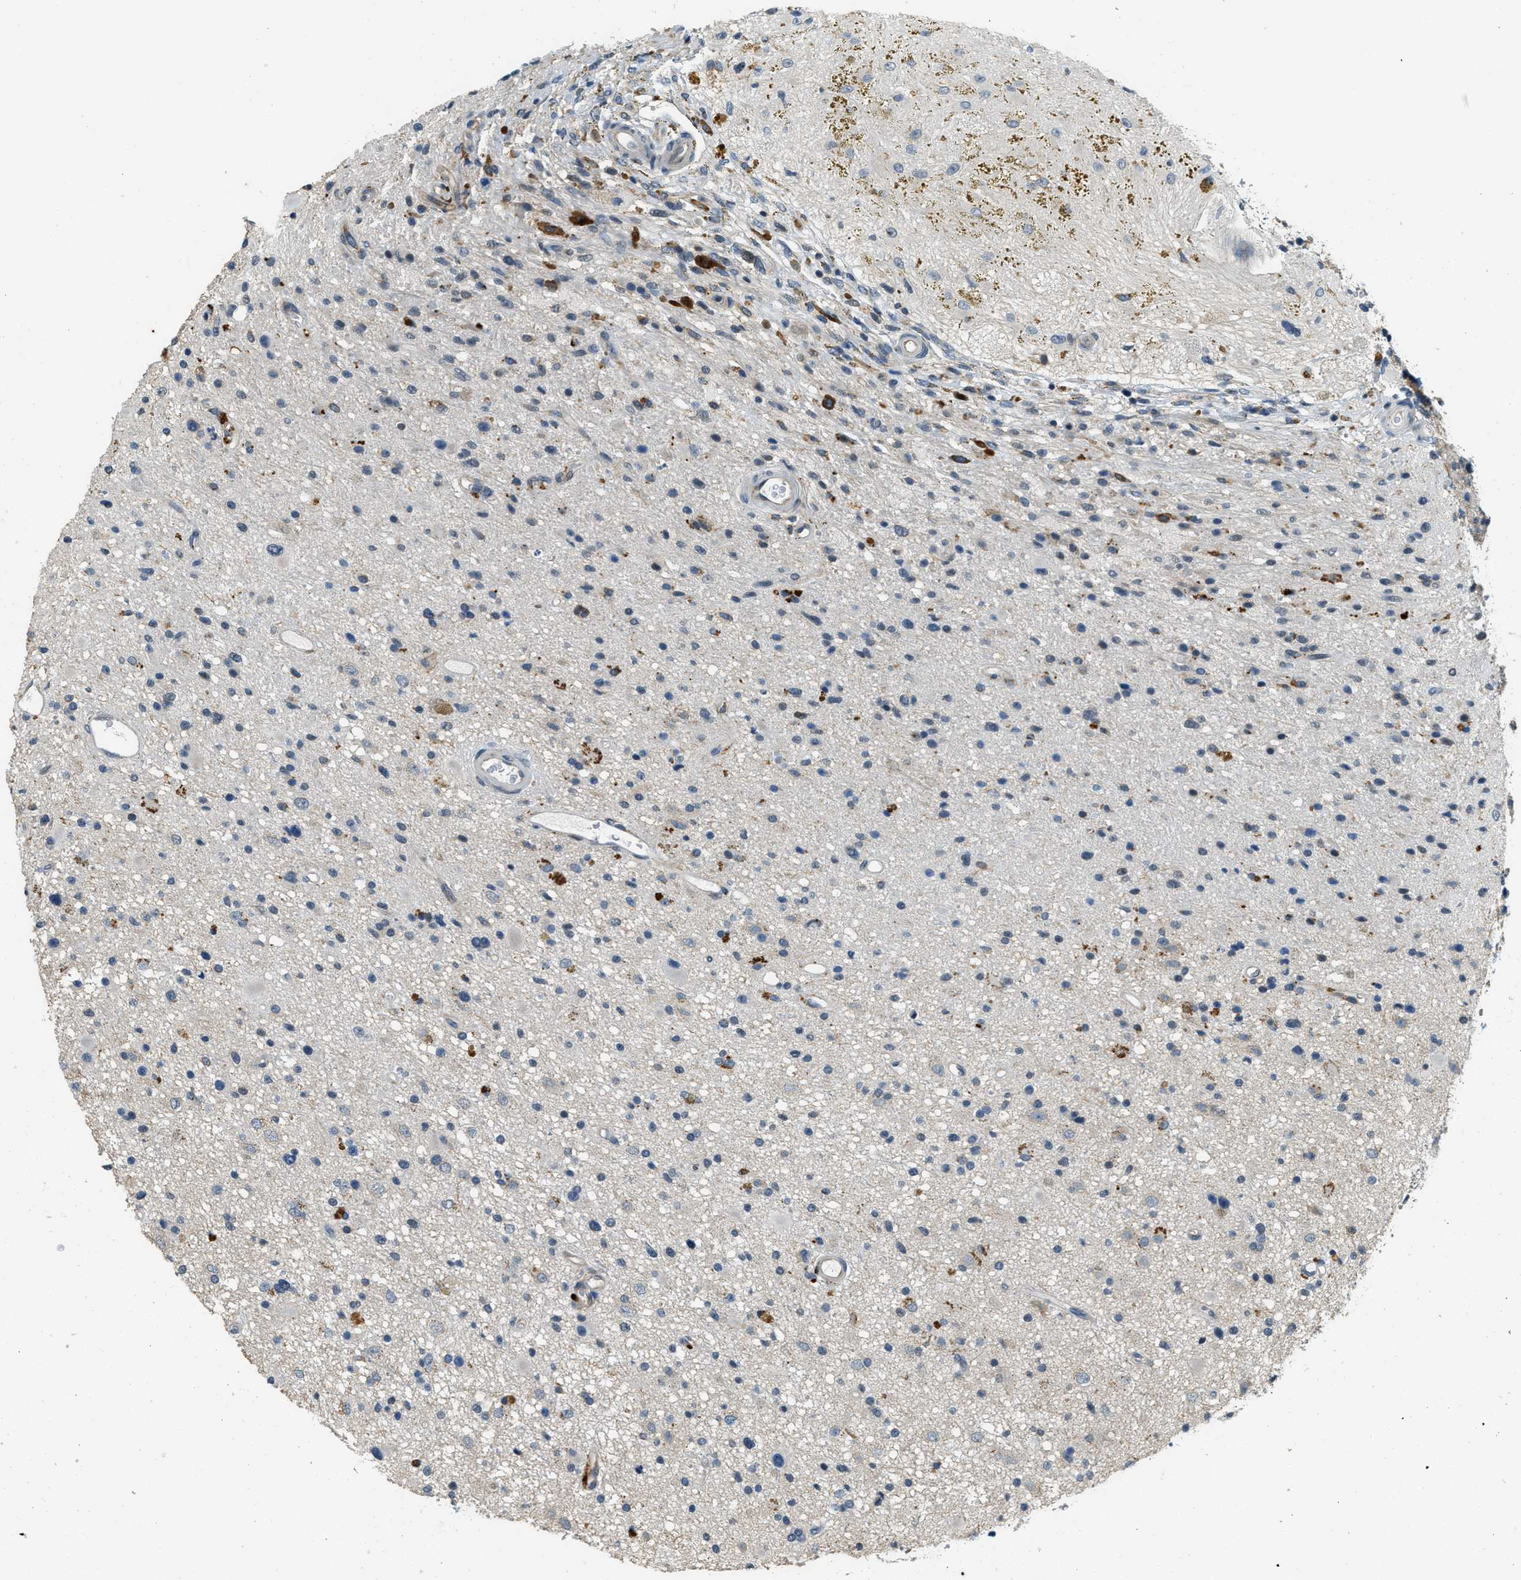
{"staining": {"intensity": "strong", "quantity": "<25%", "location": "cytoplasmic/membranous"}, "tissue": "glioma", "cell_type": "Tumor cells", "image_type": "cancer", "snomed": [{"axis": "morphology", "description": "Glioma, malignant, High grade"}, {"axis": "topography", "description": "Brain"}], "caption": "Immunohistochemistry (IHC) staining of high-grade glioma (malignant), which displays medium levels of strong cytoplasmic/membranous positivity in approximately <25% of tumor cells indicating strong cytoplasmic/membranous protein staining. The staining was performed using DAB (brown) for protein detection and nuclei were counterstained in hematoxylin (blue).", "gene": "HERC2", "patient": {"sex": "male", "age": 33}}